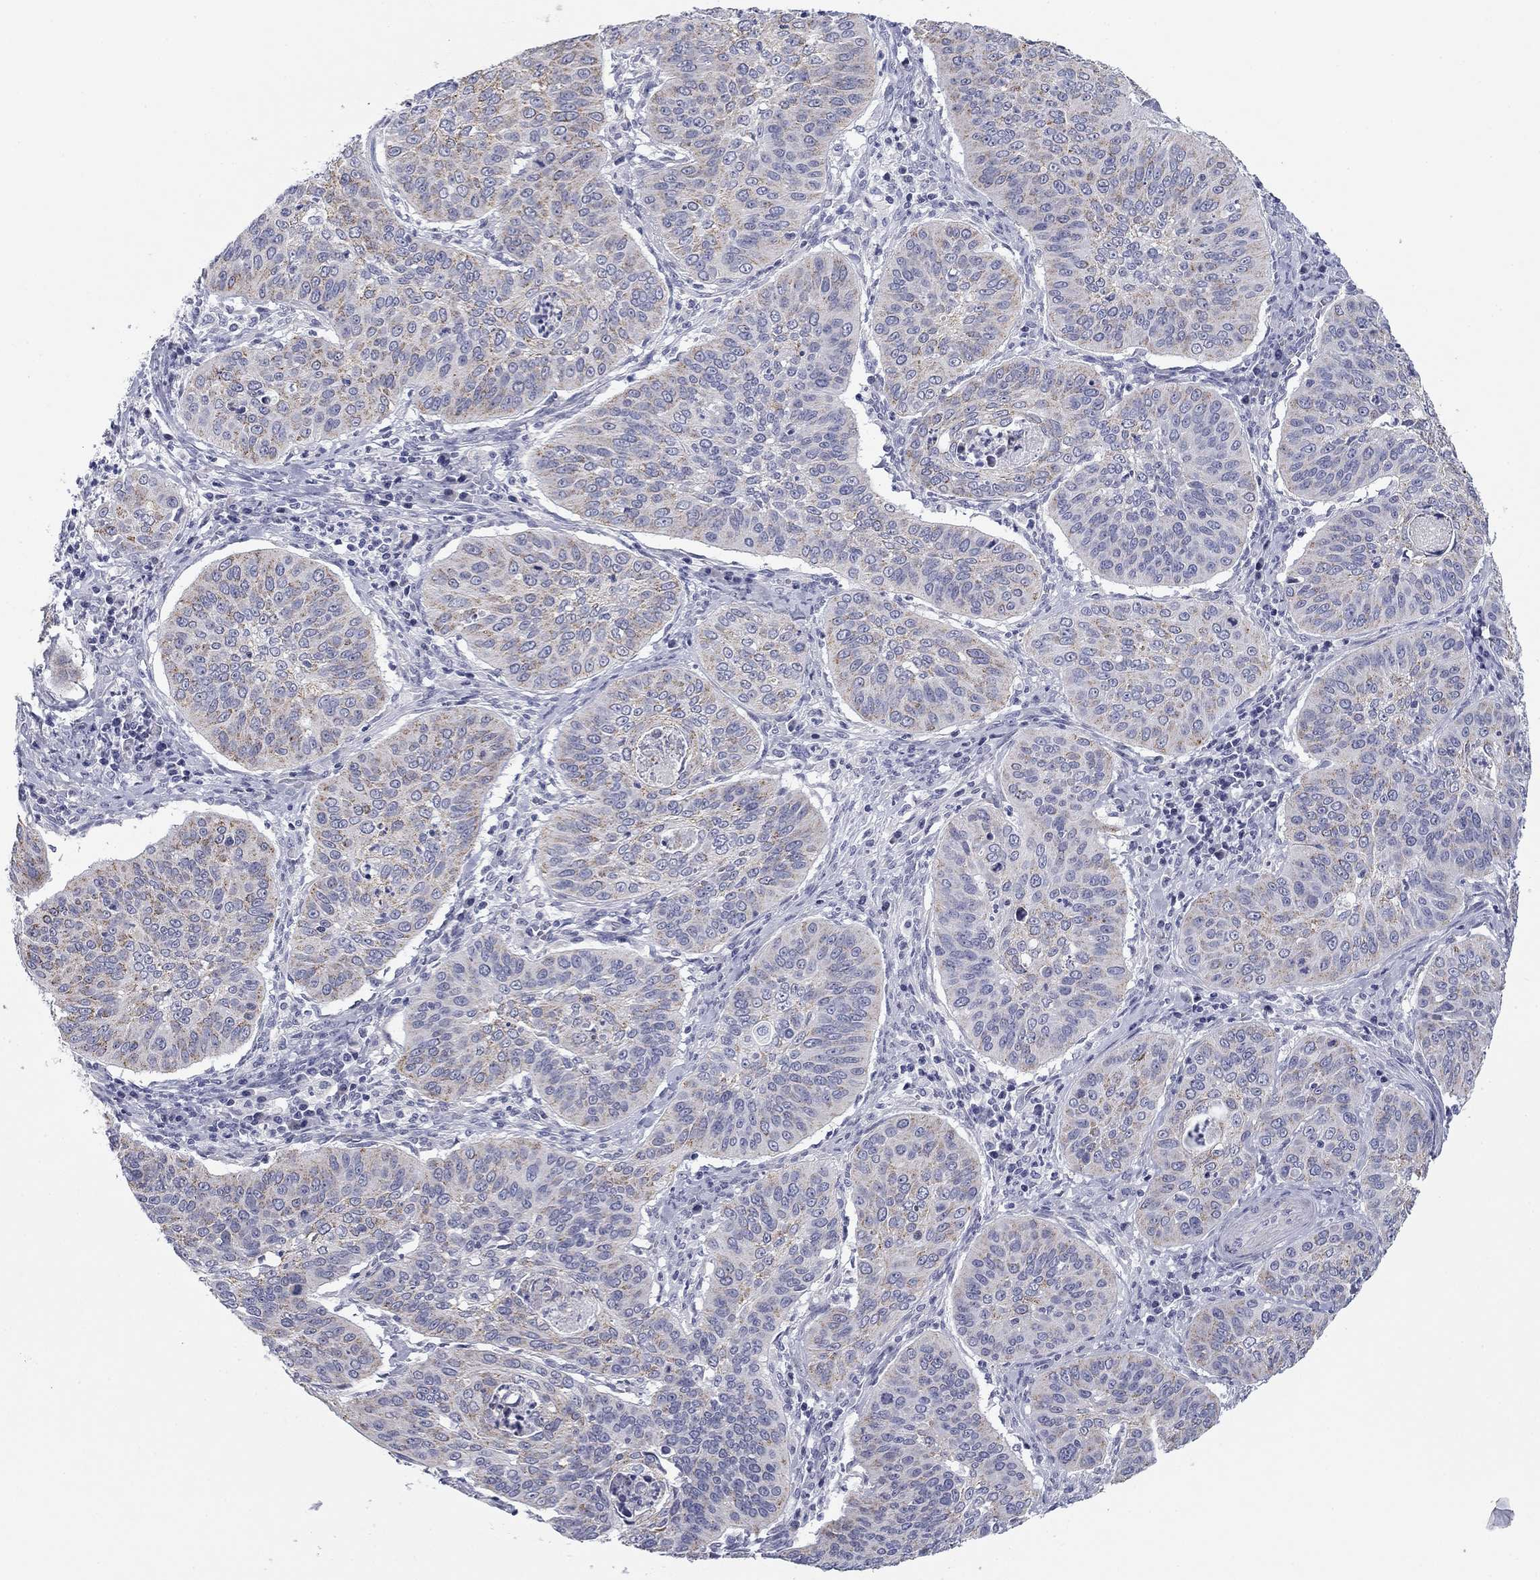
{"staining": {"intensity": "weak", "quantity": "<25%", "location": "cytoplasmic/membranous"}, "tissue": "cervical cancer", "cell_type": "Tumor cells", "image_type": "cancer", "snomed": [{"axis": "morphology", "description": "Normal tissue, NOS"}, {"axis": "morphology", "description": "Squamous cell carcinoma, NOS"}, {"axis": "topography", "description": "Cervix"}], "caption": "Histopathology image shows no significant protein staining in tumor cells of squamous cell carcinoma (cervical).", "gene": "PRPH", "patient": {"sex": "female", "age": 39}}